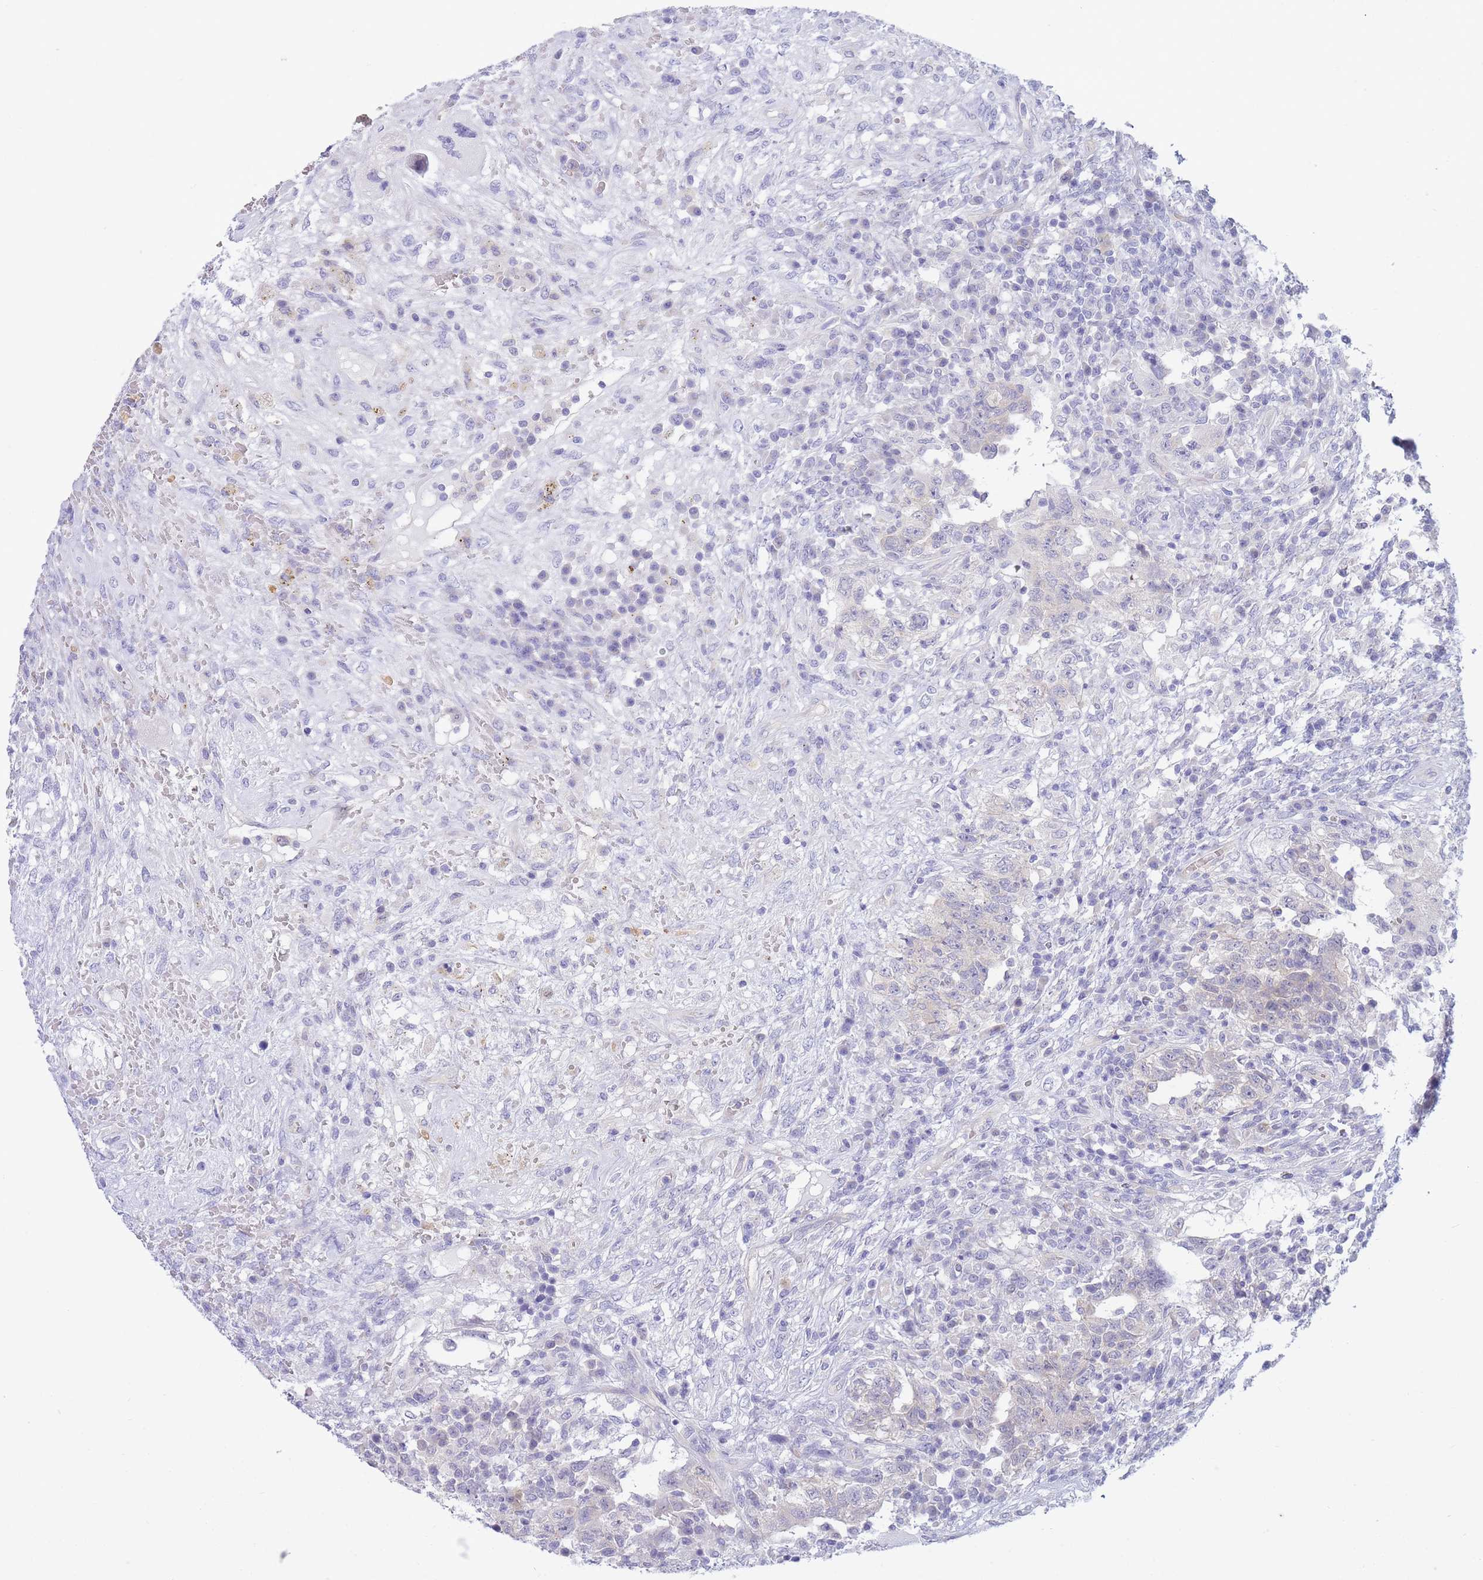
{"staining": {"intensity": "negative", "quantity": "none", "location": "none"}, "tissue": "testis cancer", "cell_type": "Tumor cells", "image_type": "cancer", "snomed": [{"axis": "morphology", "description": "Carcinoma, Embryonal, NOS"}, {"axis": "topography", "description": "Testis"}], "caption": "DAB (3,3'-diaminobenzidine) immunohistochemical staining of embryonal carcinoma (testis) shows no significant positivity in tumor cells. (DAB (3,3'-diaminobenzidine) IHC visualized using brightfield microscopy, high magnification).", "gene": "SUGT1", "patient": {"sex": "male", "age": 26}}